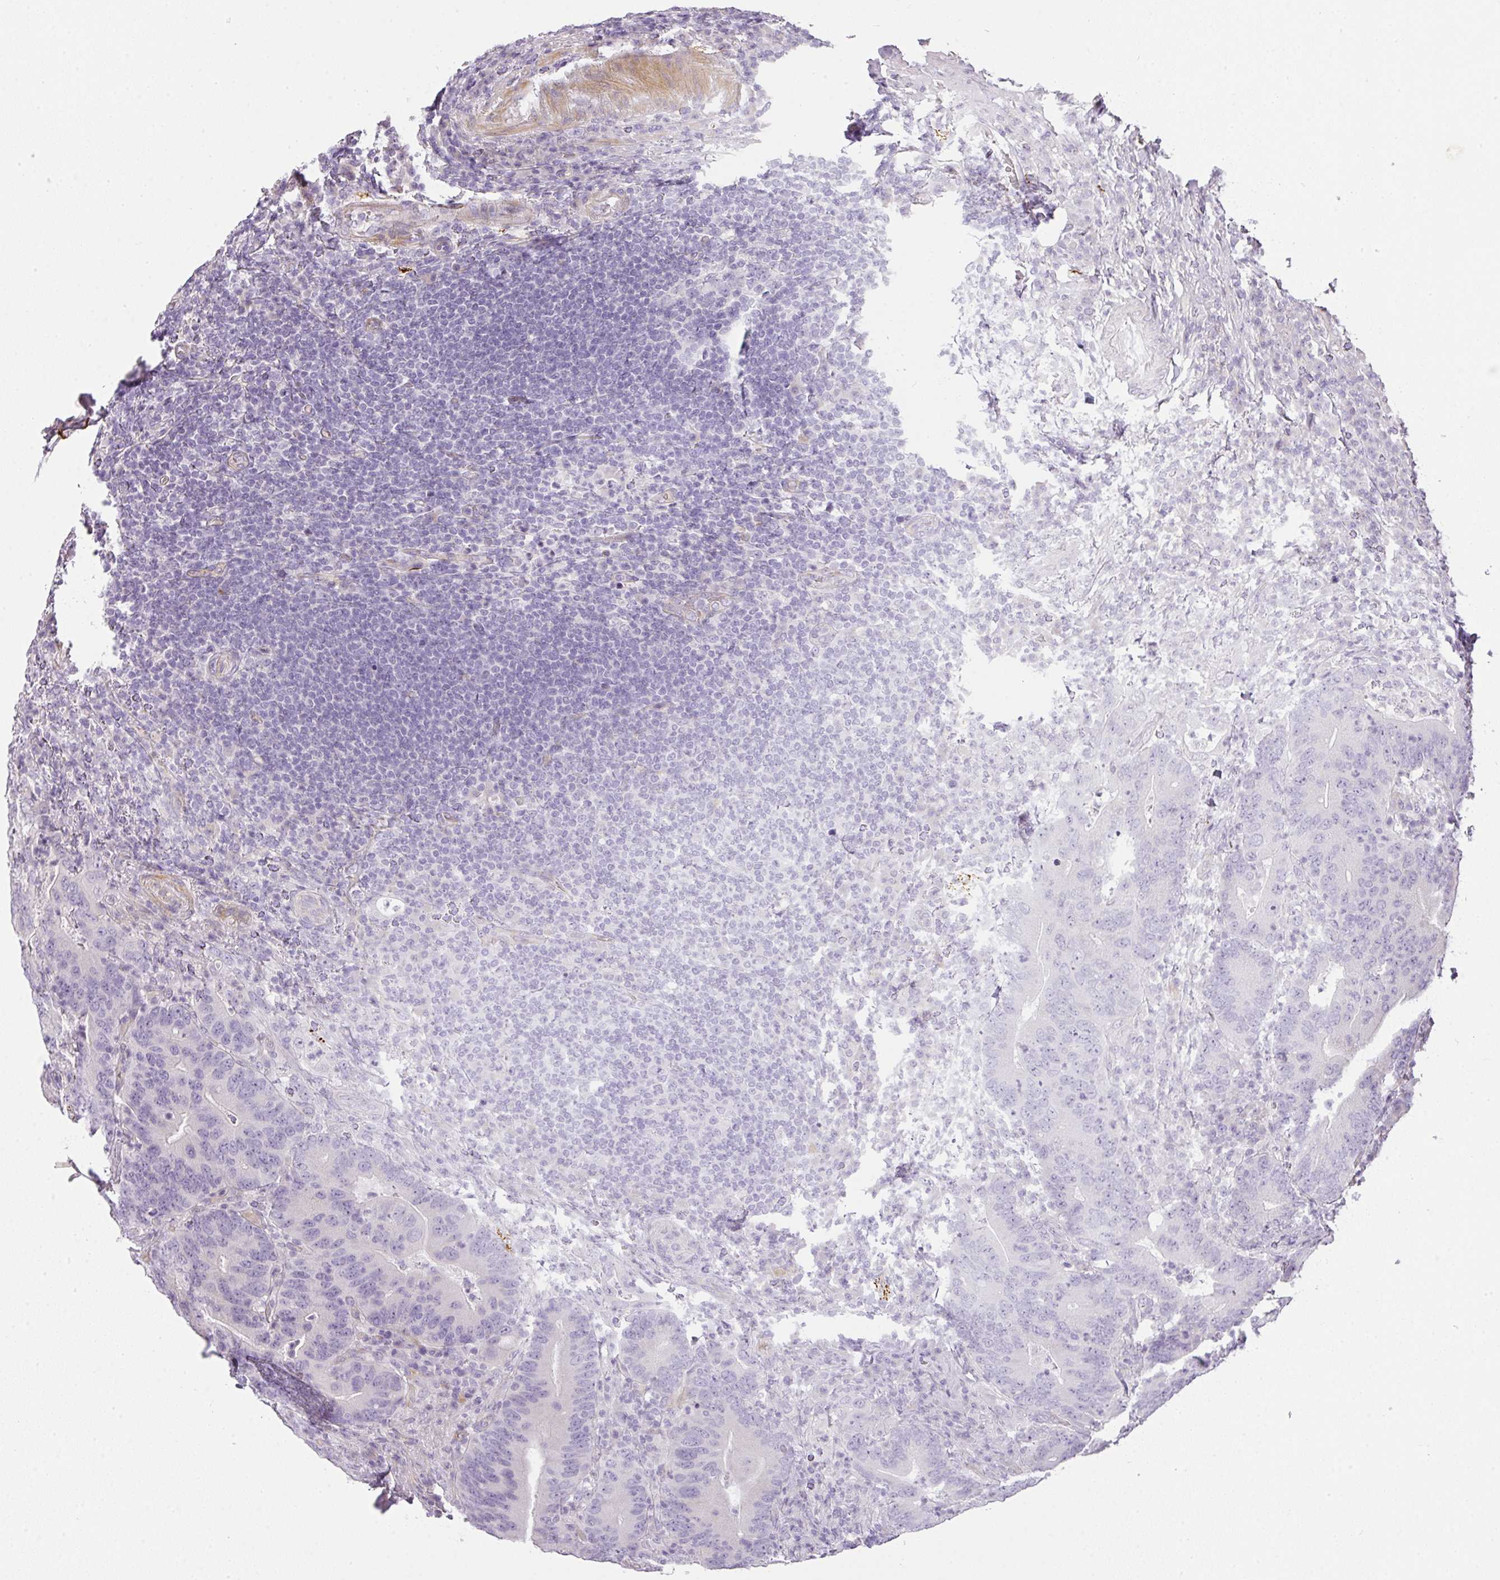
{"staining": {"intensity": "negative", "quantity": "none", "location": "none"}, "tissue": "colorectal cancer", "cell_type": "Tumor cells", "image_type": "cancer", "snomed": [{"axis": "morphology", "description": "Adenocarcinoma, NOS"}, {"axis": "topography", "description": "Colon"}], "caption": "A histopathology image of adenocarcinoma (colorectal) stained for a protein reveals no brown staining in tumor cells.", "gene": "RAX2", "patient": {"sex": "female", "age": 66}}